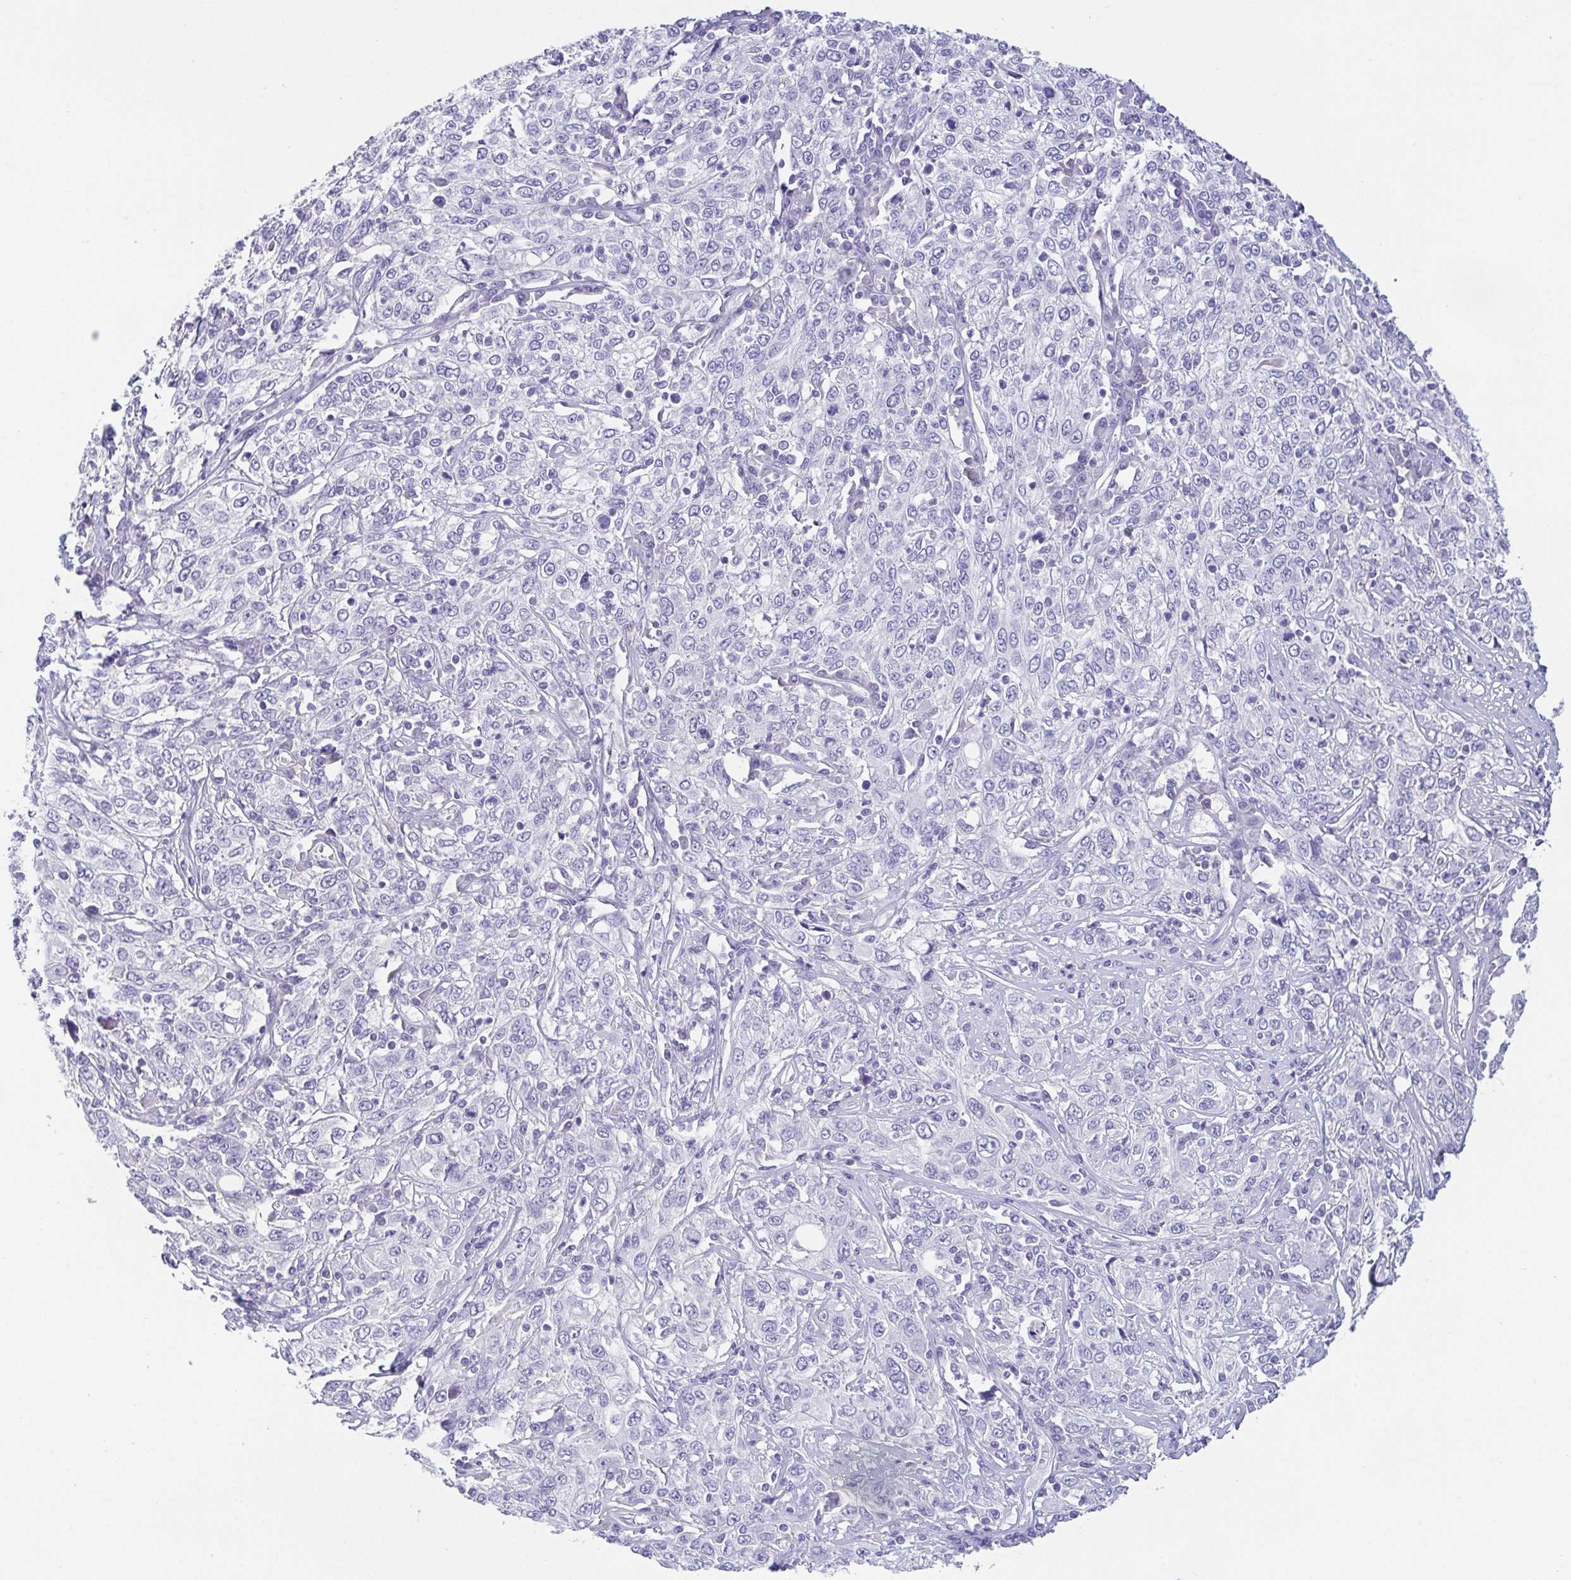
{"staining": {"intensity": "negative", "quantity": "none", "location": "none"}, "tissue": "cervical cancer", "cell_type": "Tumor cells", "image_type": "cancer", "snomed": [{"axis": "morphology", "description": "Squamous cell carcinoma, NOS"}, {"axis": "topography", "description": "Cervix"}], "caption": "The image reveals no staining of tumor cells in cervical squamous cell carcinoma.", "gene": "HAPLN2", "patient": {"sex": "female", "age": 46}}